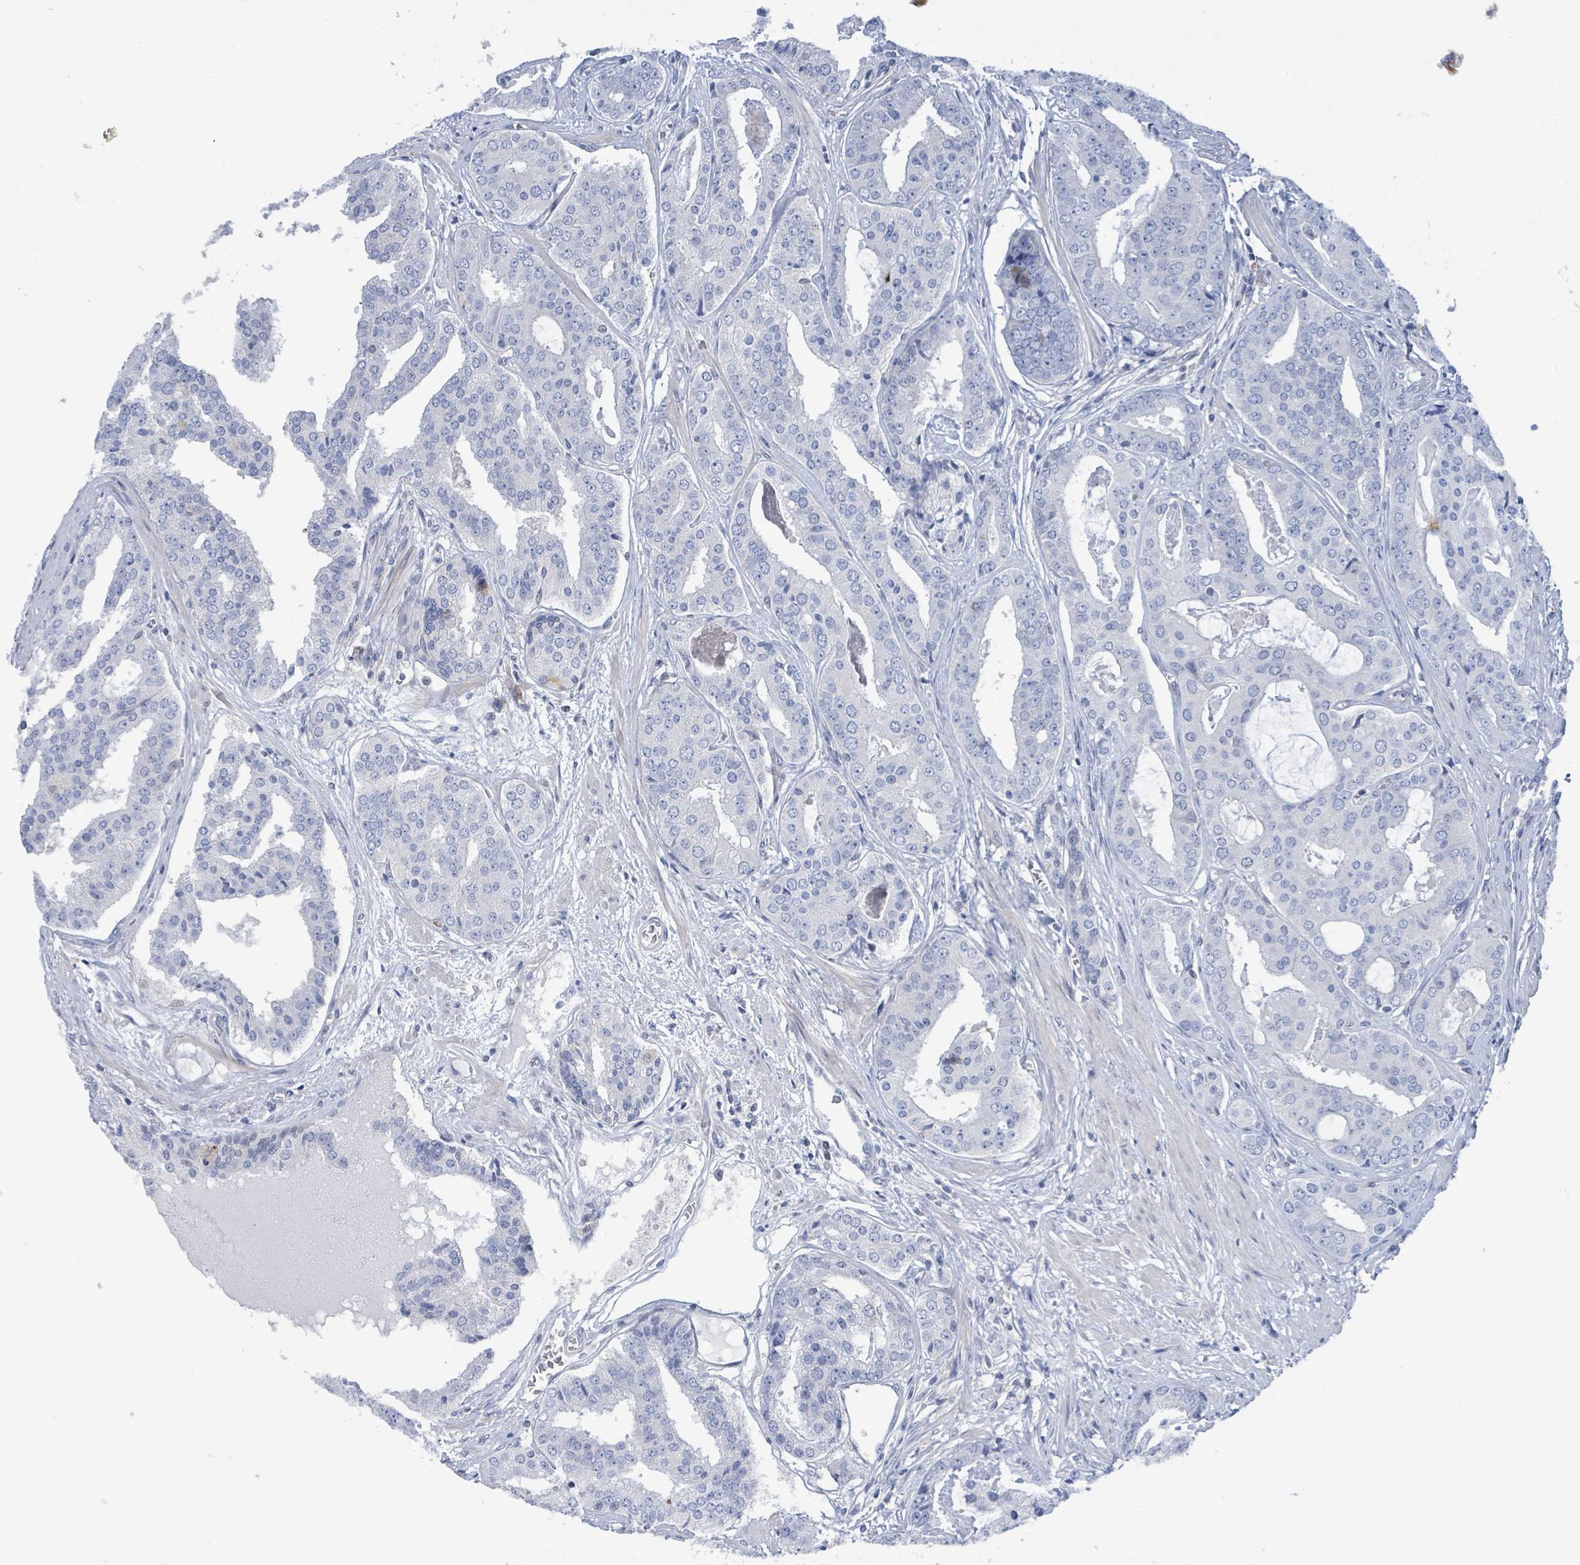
{"staining": {"intensity": "negative", "quantity": "none", "location": "none"}, "tissue": "prostate cancer", "cell_type": "Tumor cells", "image_type": "cancer", "snomed": [{"axis": "morphology", "description": "Adenocarcinoma, High grade"}, {"axis": "topography", "description": "Prostate"}], "caption": "Immunohistochemistry (IHC) image of neoplastic tissue: human prostate high-grade adenocarcinoma stained with DAB exhibits no significant protein staining in tumor cells.", "gene": "DGKZ", "patient": {"sex": "male", "age": 71}}